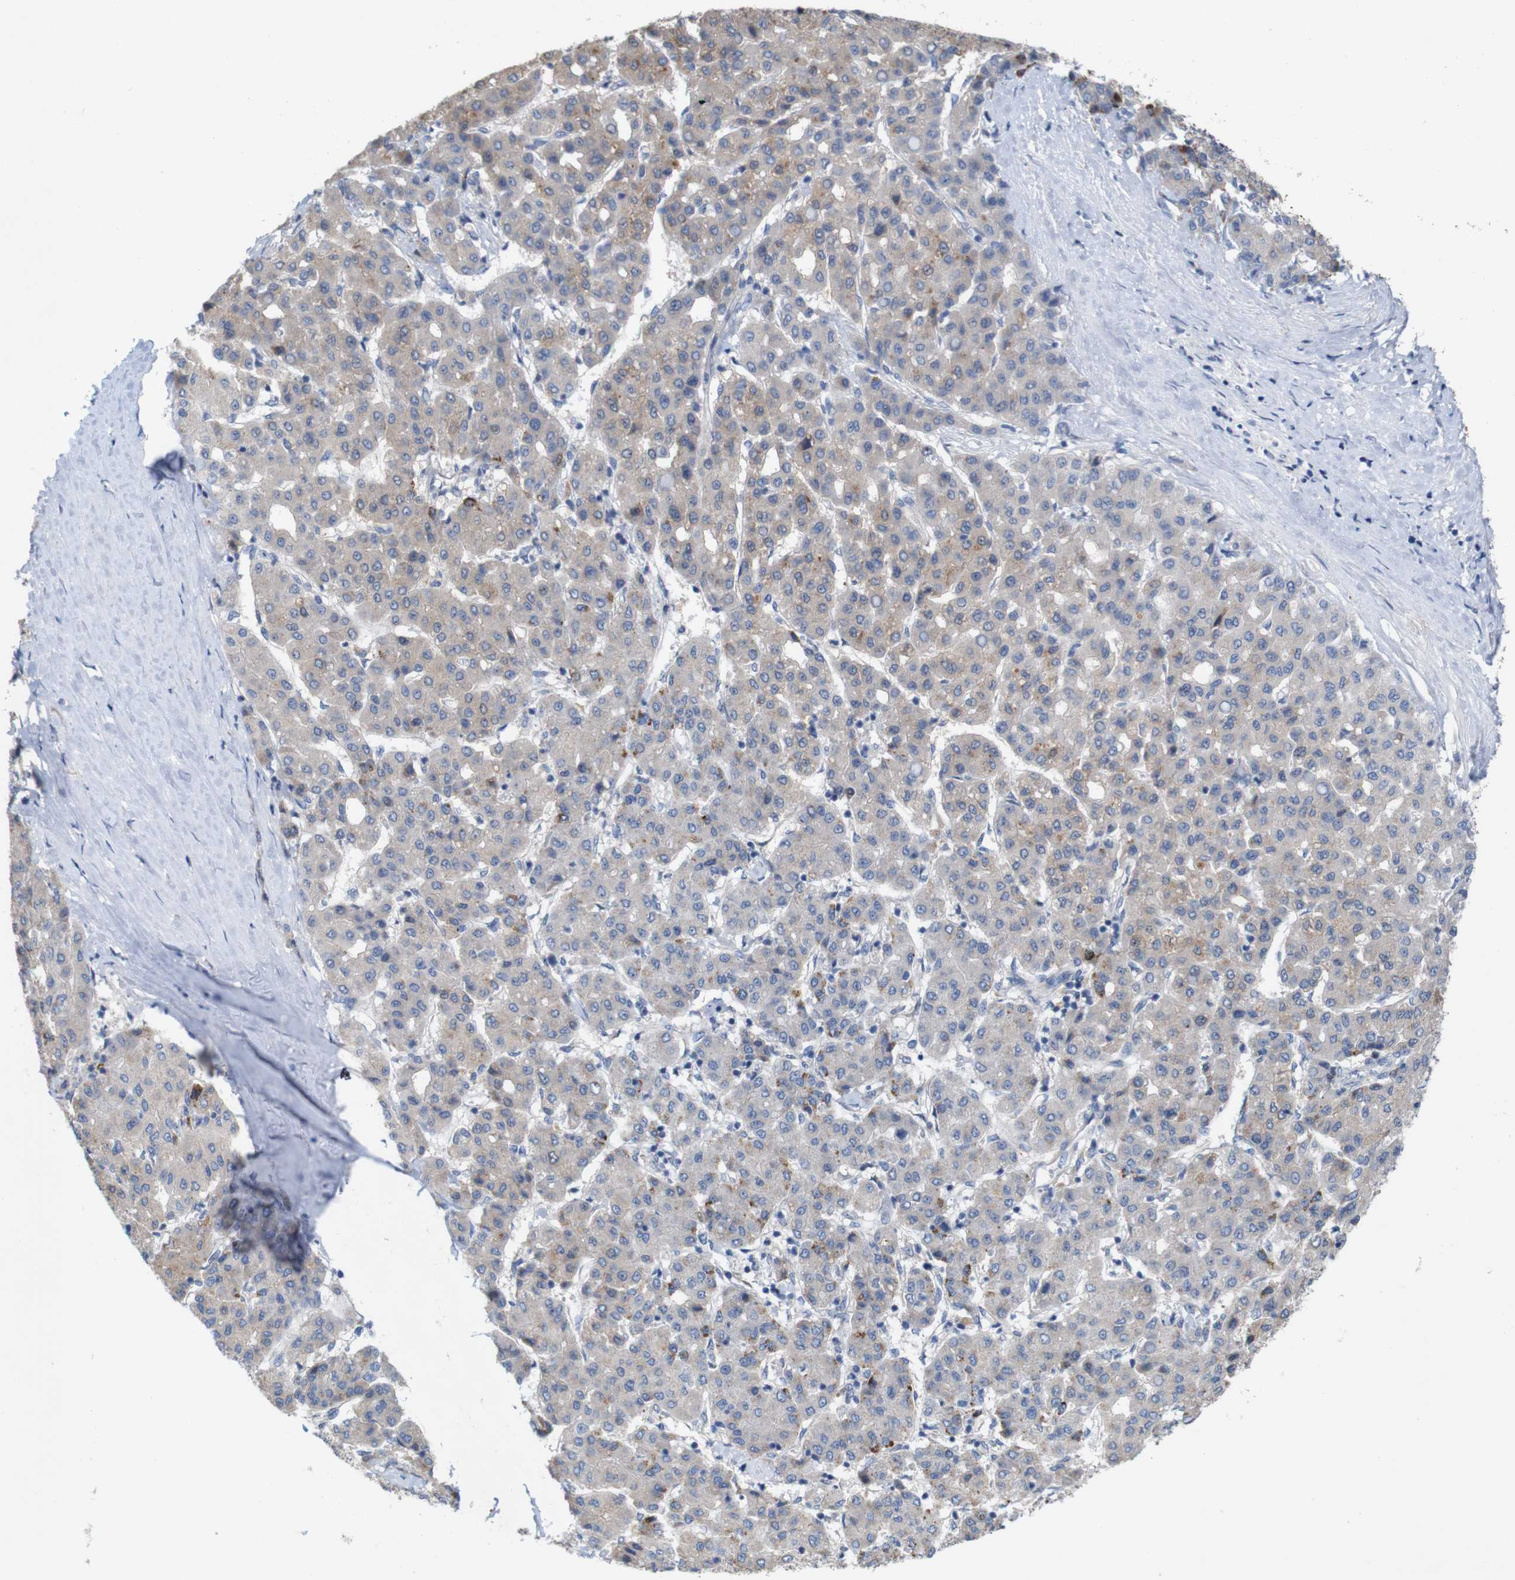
{"staining": {"intensity": "negative", "quantity": "none", "location": "none"}, "tissue": "liver cancer", "cell_type": "Tumor cells", "image_type": "cancer", "snomed": [{"axis": "morphology", "description": "Carcinoma, Hepatocellular, NOS"}, {"axis": "topography", "description": "Liver"}], "caption": "Image shows no protein expression in tumor cells of hepatocellular carcinoma (liver) tissue. (Brightfield microscopy of DAB (3,3'-diaminobenzidine) IHC at high magnification).", "gene": "MYEOV", "patient": {"sex": "male", "age": 65}}